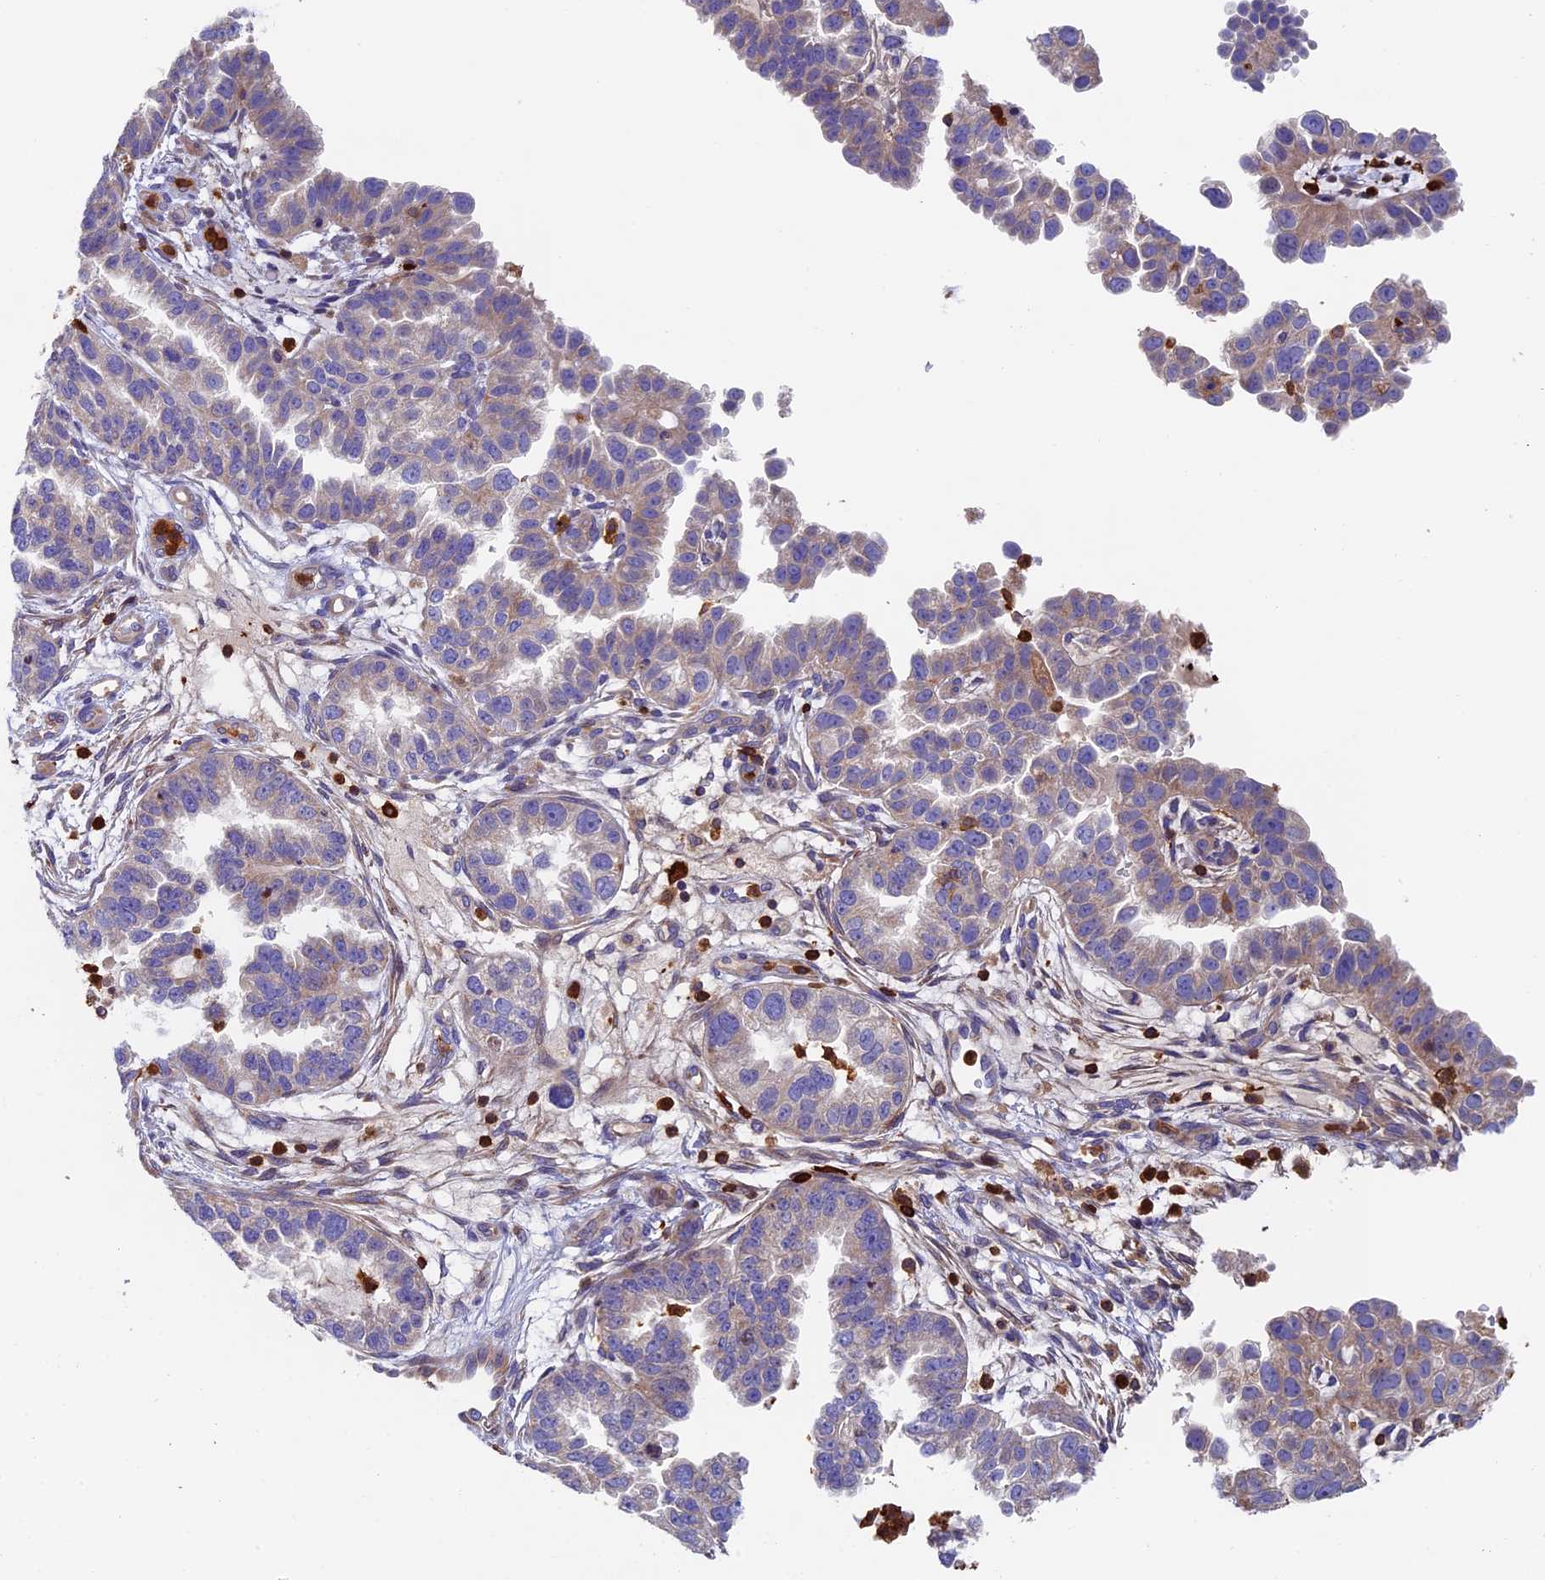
{"staining": {"intensity": "weak", "quantity": "<25%", "location": "cytoplasmic/membranous"}, "tissue": "endometrial cancer", "cell_type": "Tumor cells", "image_type": "cancer", "snomed": [{"axis": "morphology", "description": "Adenocarcinoma, NOS"}, {"axis": "topography", "description": "Endometrium"}], "caption": "Immunohistochemistry micrograph of neoplastic tissue: endometrial cancer stained with DAB (3,3'-diaminobenzidine) exhibits no significant protein staining in tumor cells.", "gene": "ADAT1", "patient": {"sex": "female", "age": 85}}